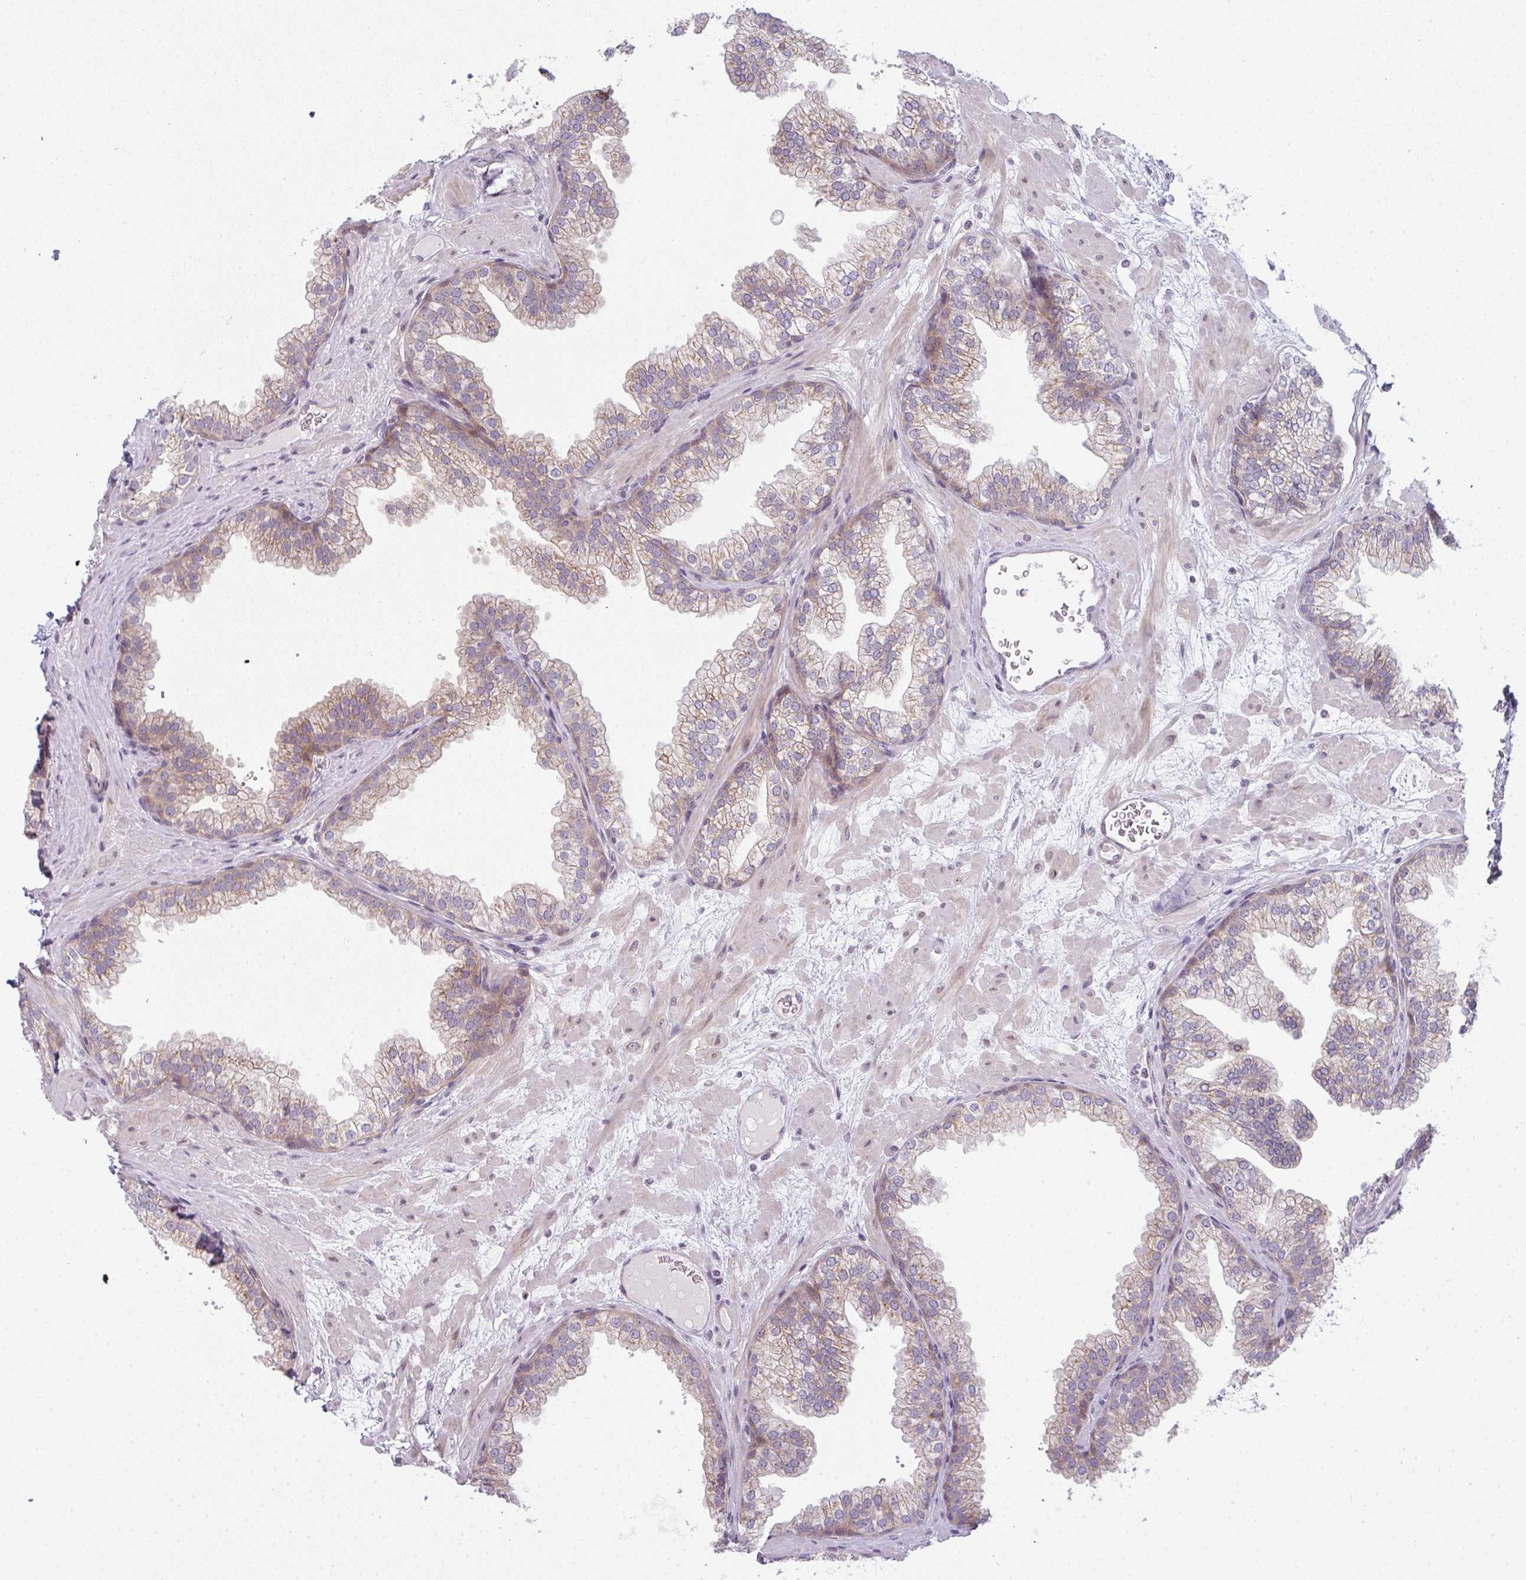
{"staining": {"intensity": "weak", "quantity": ">75%", "location": "cytoplasmic/membranous"}, "tissue": "prostate", "cell_type": "Glandular cells", "image_type": "normal", "snomed": [{"axis": "morphology", "description": "Normal tissue, NOS"}, {"axis": "topography", "description": "Prostate"}], "caption": "Weak cytoplasmic/membranous protein staining is present in about >75% of glandular cells in prostate. (DAB = brown stain, brightfield microscopy at high magnification).", "gene": "TMEM237", "patient": {"sex": "male", "age": 37}}